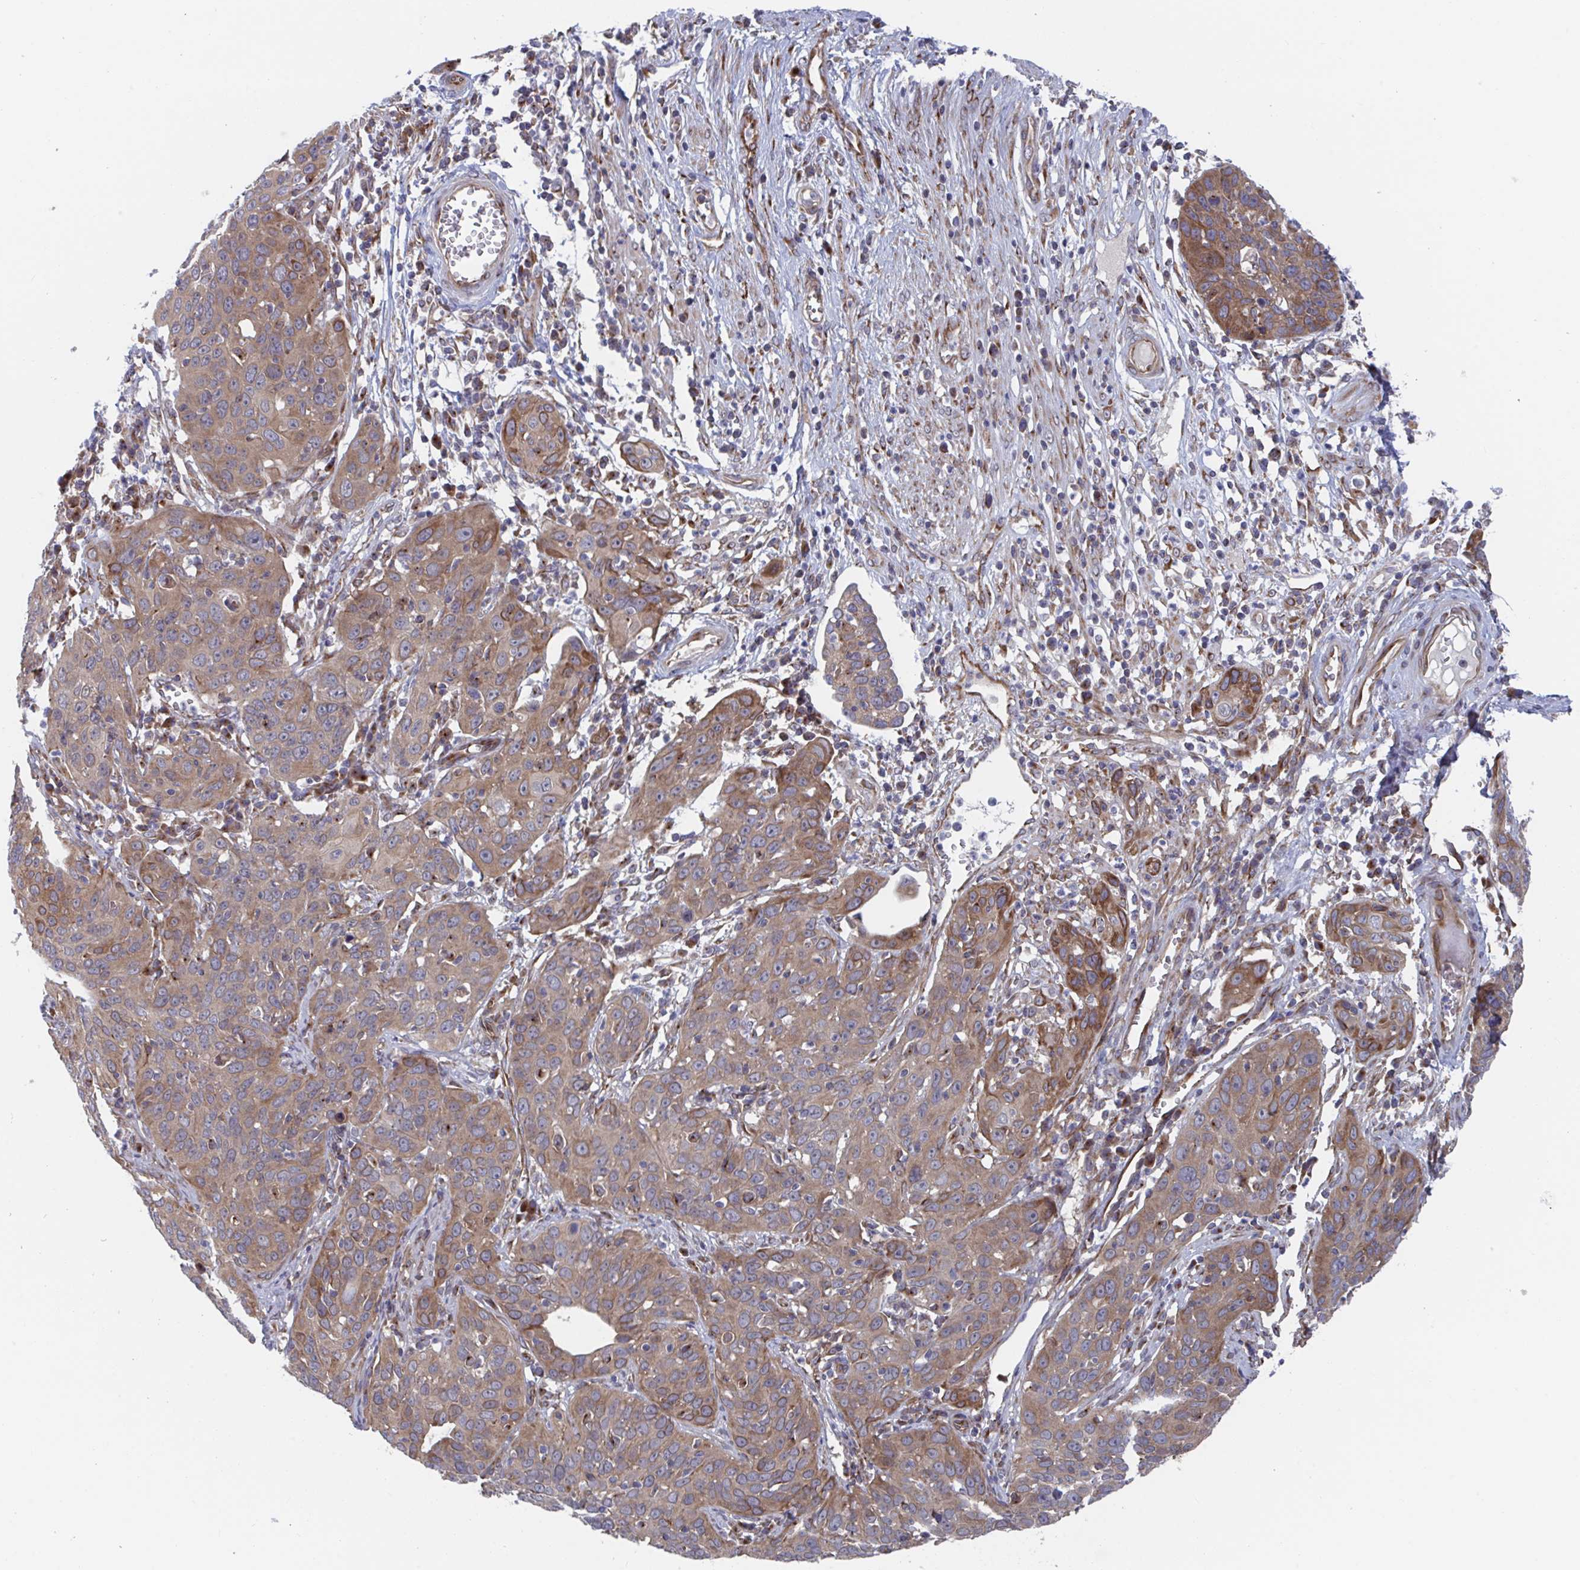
{"staining": {"intensity": "moderate", "quantity": "25%-75%", "location": "cytoplasmic/membranous"}, "tissue": "cervical cancer", "cell_type": "Tumor cells", "image_type": "cancer", "snomed": [{"axis": "morphology", "description": "Squamous cell carcinoma, NOS"}, {"axis": "topography", "description": "Cervix"}], "caption": "Protein expression analysis of human squamous cell carcinoma (cervical) reveals moderate cytoplasmic/membranous positivity in approximately 25%-75% of tumor cells.", "gene": "FJX1", "patient": {"sex": "female", "age": 36}}